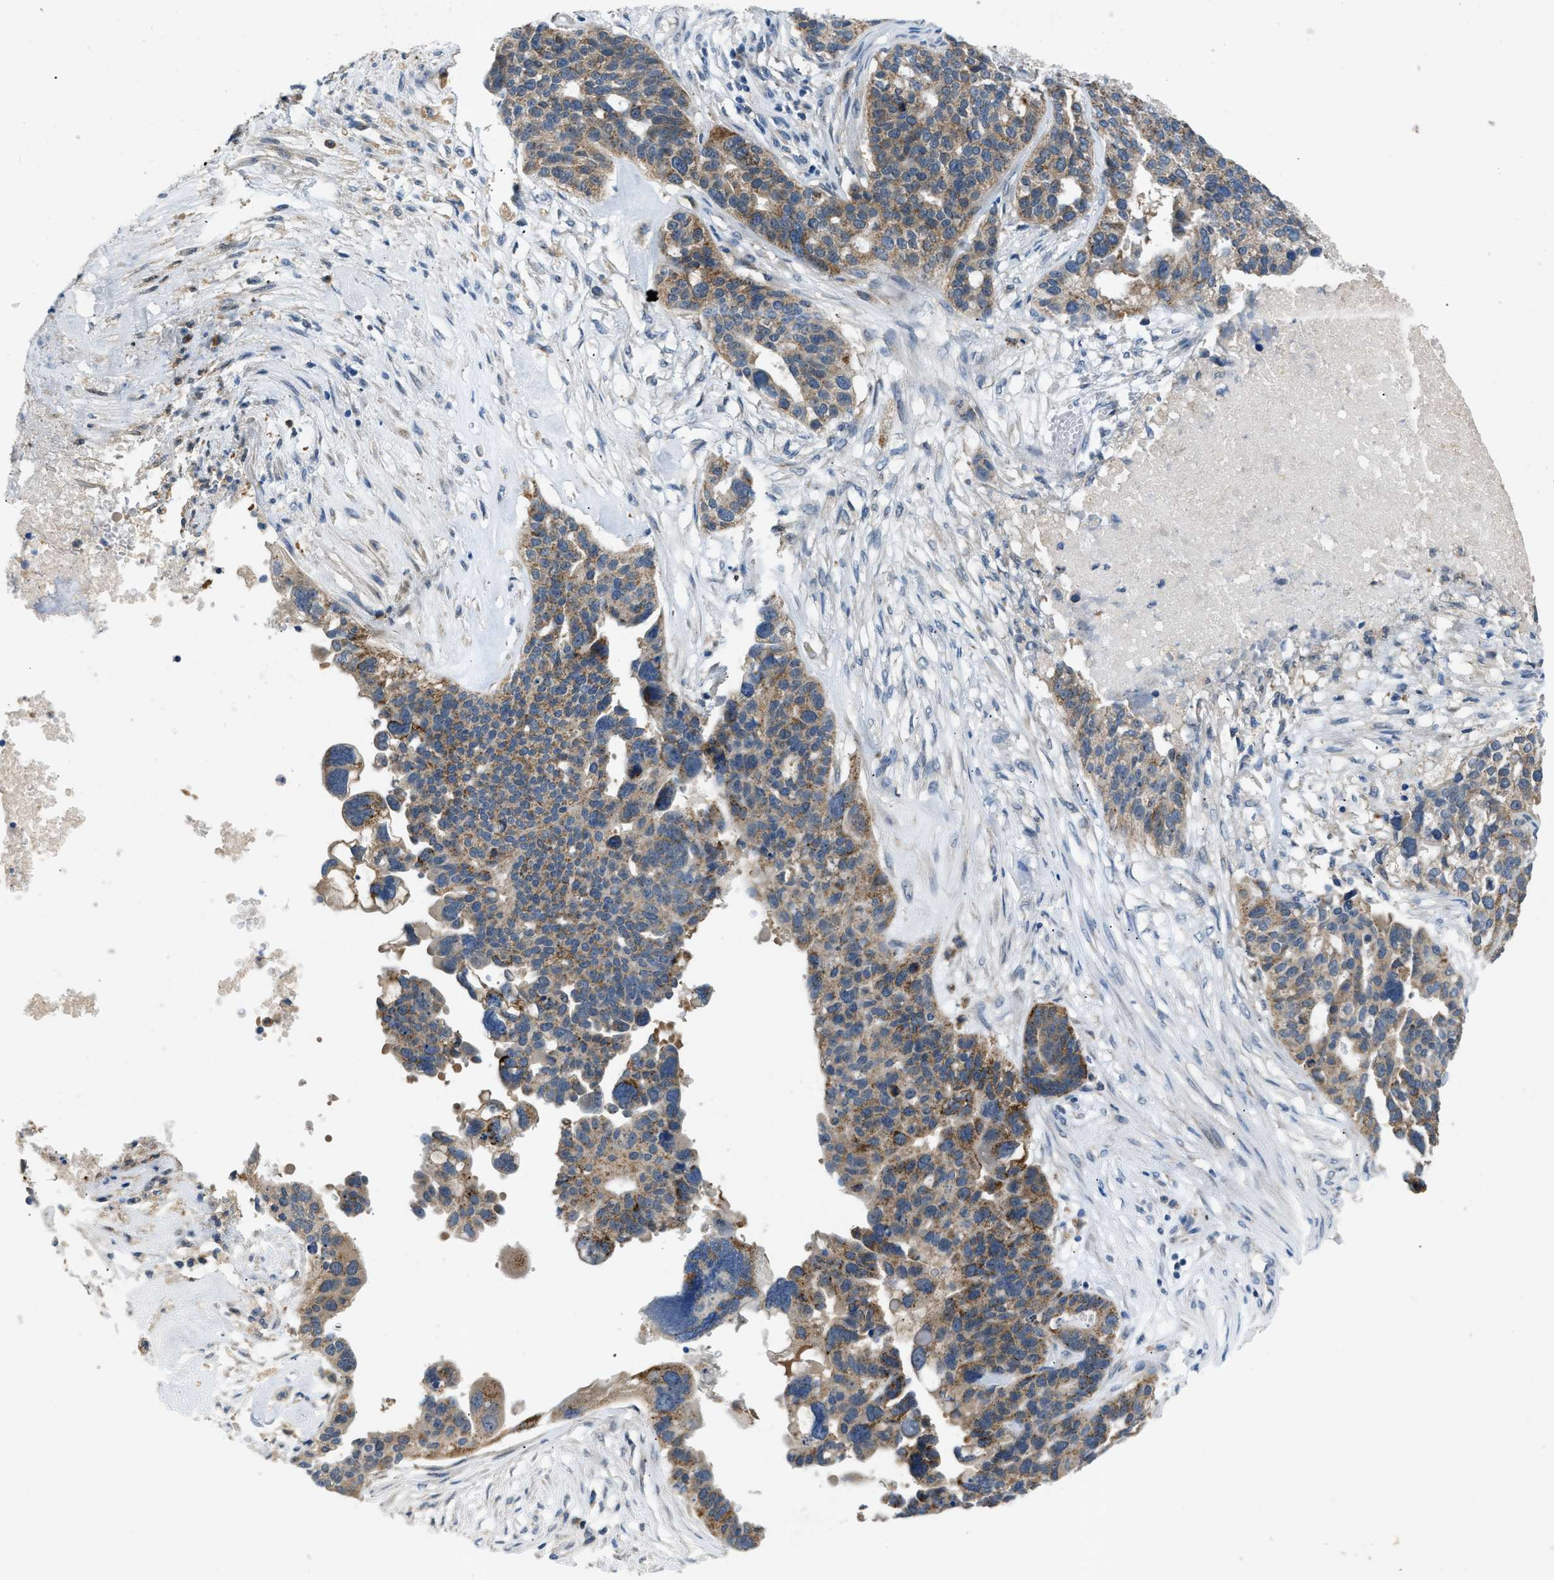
{"staining": {"intensity": "moderate", "quantity": ">75%", "location": "cytoplasmic/membranous"}, "tissue": "ovarian cancer", "cell_type": "Tumor cells", "image_type": "cancer", "snomed": [{"axis": "morphology", "description": "Cystadenocarcinoma, serous, NOS"}, {"axis": "topography", "description": "Ovary"}], "caption": "The immunohistochemical stain shows moderate cytoplasmic/membranous staining in tumor cells of ovarian serous cystadenocarcinoma tissue. Nuclei are stained in blue.", "gene": "TOMM34", "patient": {"sex": "female", "age": 59}}